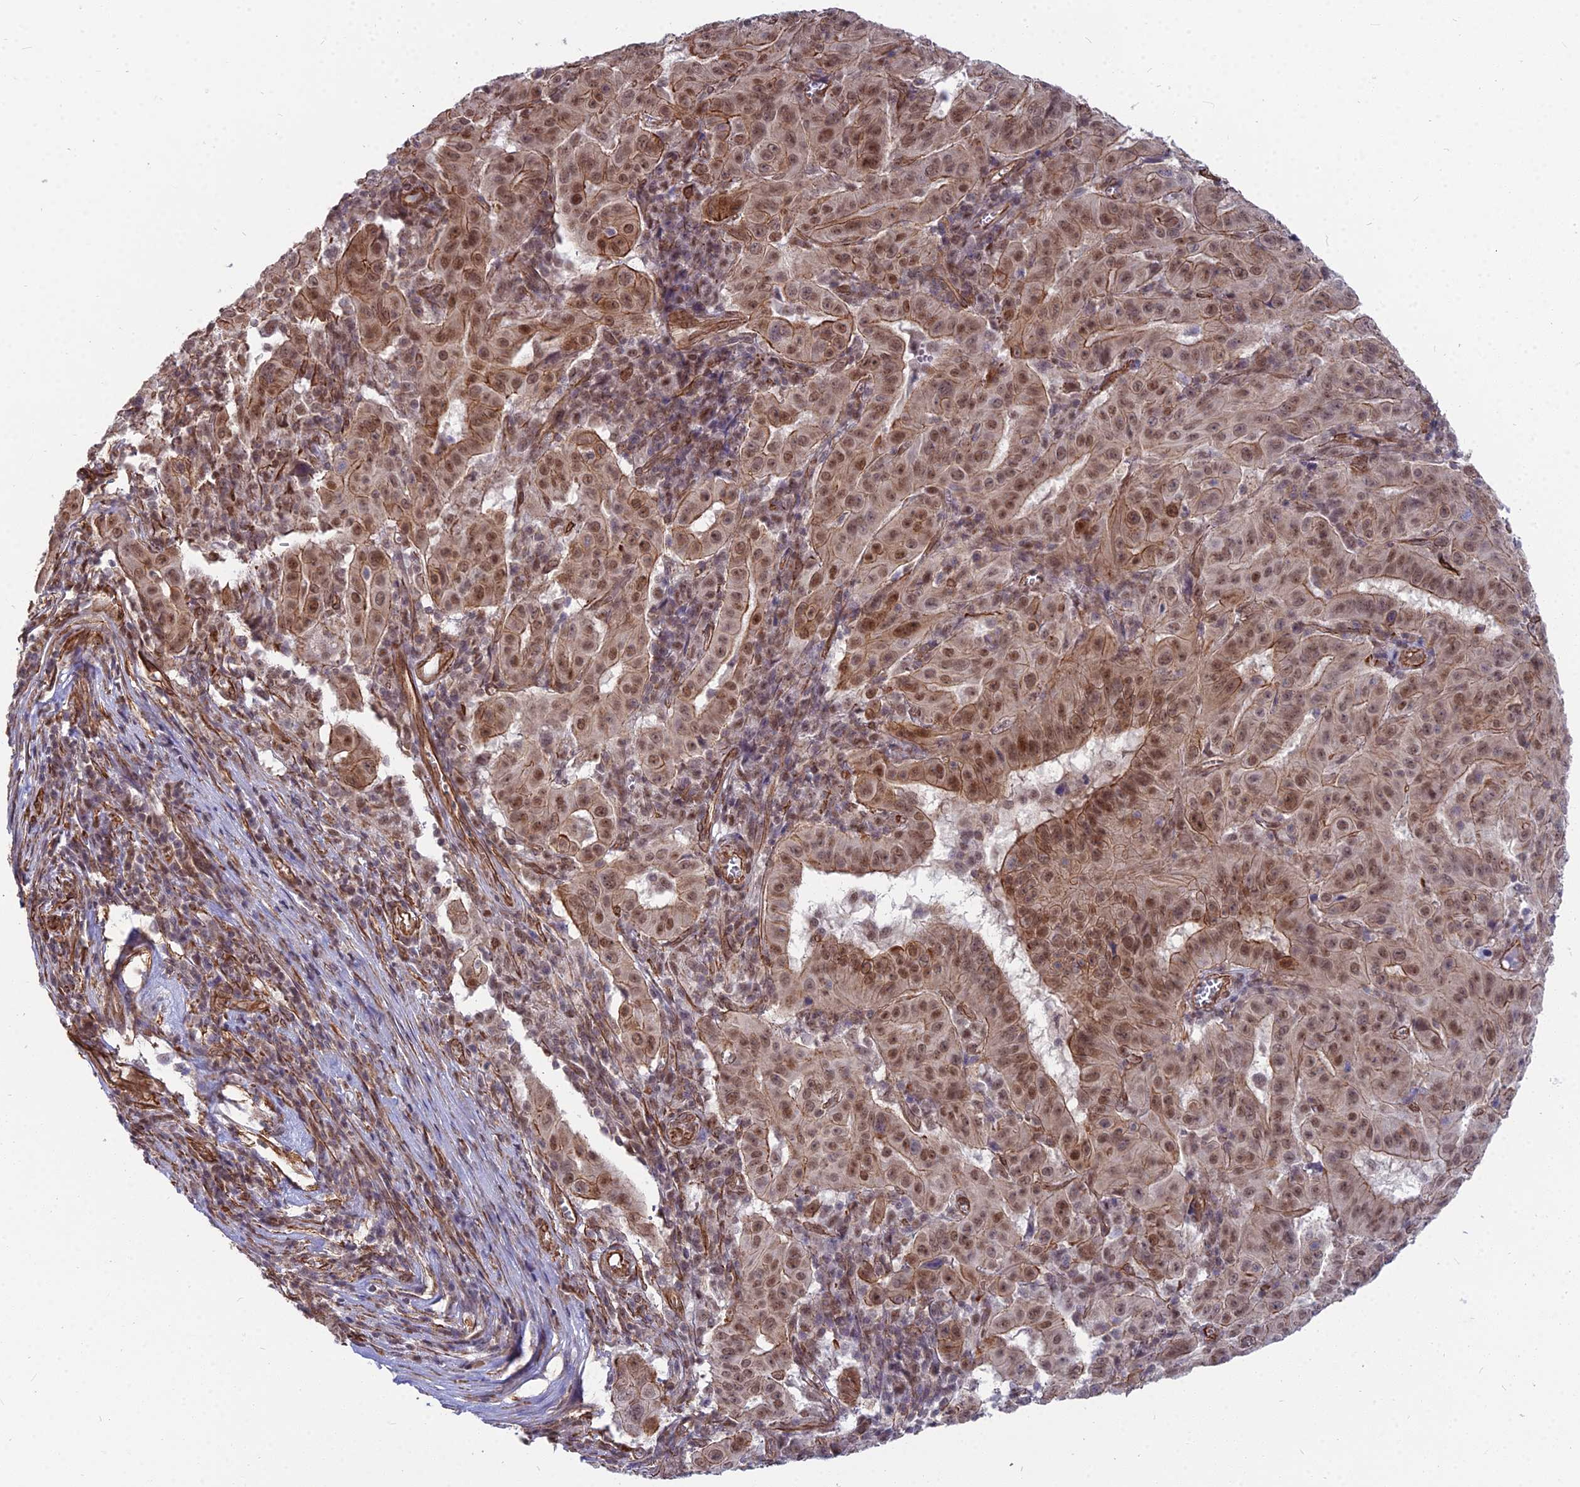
{"staining": {"intensity": "moderate", "quantity": ">75%", "location": "cytoplasmic/membranous,nuclear"}, "tissue": "pancreatic cancer", "cell_type": "Tumor cells", "image_type": "cancer", "snomed": [{"axis": "morphology", "description": "Adenocarcinoma, NOS"}, {"axis": "topography", "description": "Pancreas"}], "caption": "Adenocarcinoma (pancreatic) stained with DAB (3,3'-diaminobenzidine) IHC exhibits medium levels of moderate cytoplasmic/membranous and nuclear staining in approximately >75% of tumor cells.", "gene": "YJU2", "patient": {"sex": "male", "age": 63}}